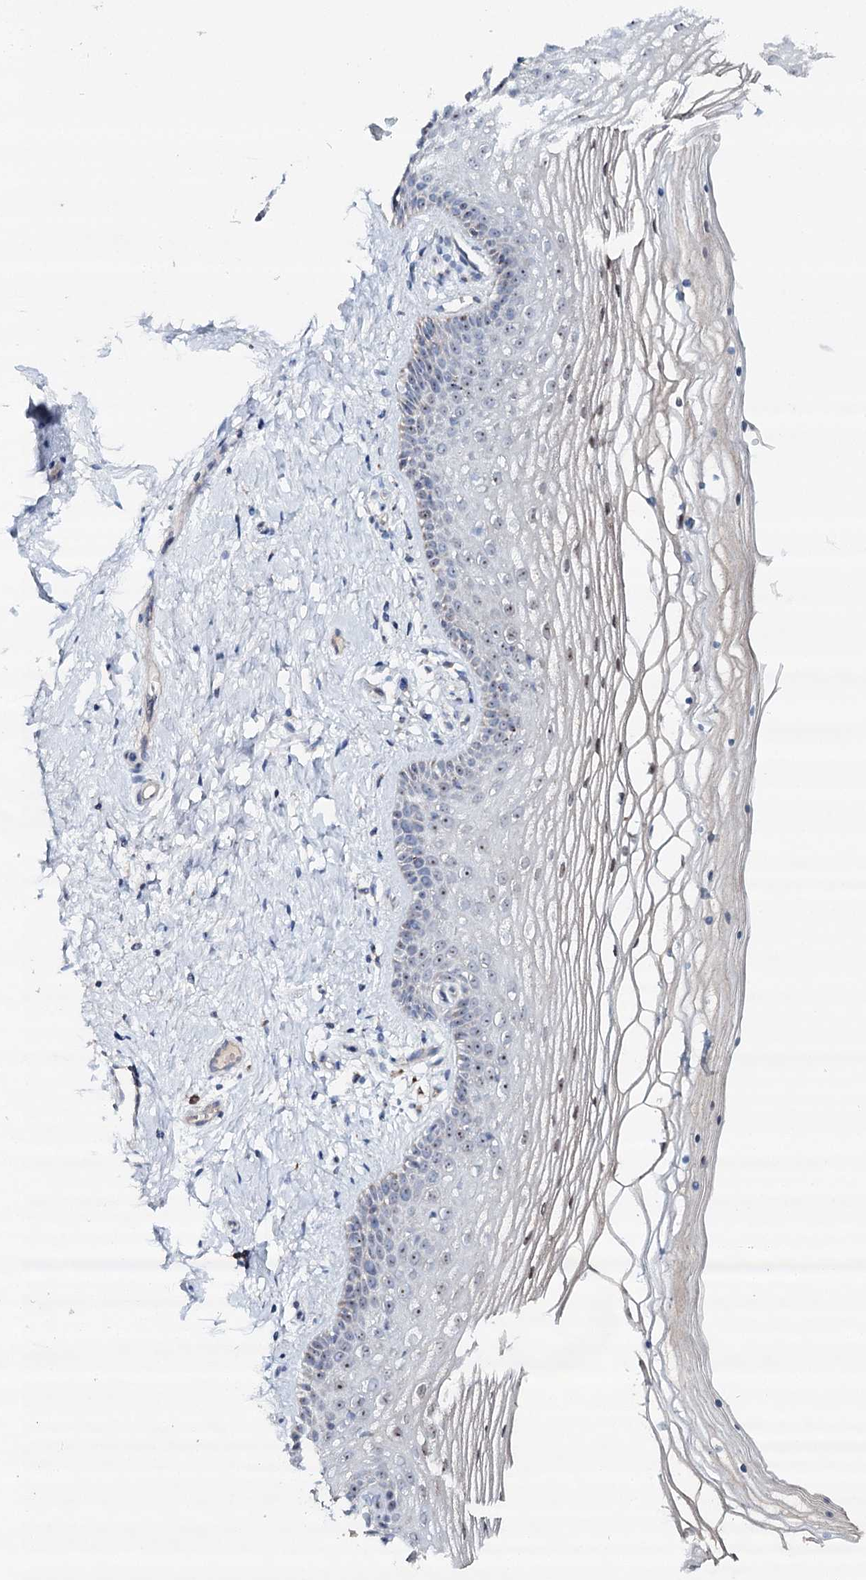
{"staining": {"intensity": "moderate", "quantity": "<25%", "location": "nuclear"}, "tissue": "vagina", "cell_type": "Squamous epithelial cells", "image_type": "normal", "snomed": [{"axis": "morphology", "description": "Normal tissue, NOS"}, {"axis": "topography", "description": "Vagina"}], "caption": "This histopathology image reveals unremarkable vagina stained with immunohistochemistry (IHC) to label a protein in brown. The nuclear of squamous epithelial cells show moderate positivity for the protein. Nuclei are counter-stained blue.", "gene": "RBM43", "patient": {"sex": "female", "age": 46}}